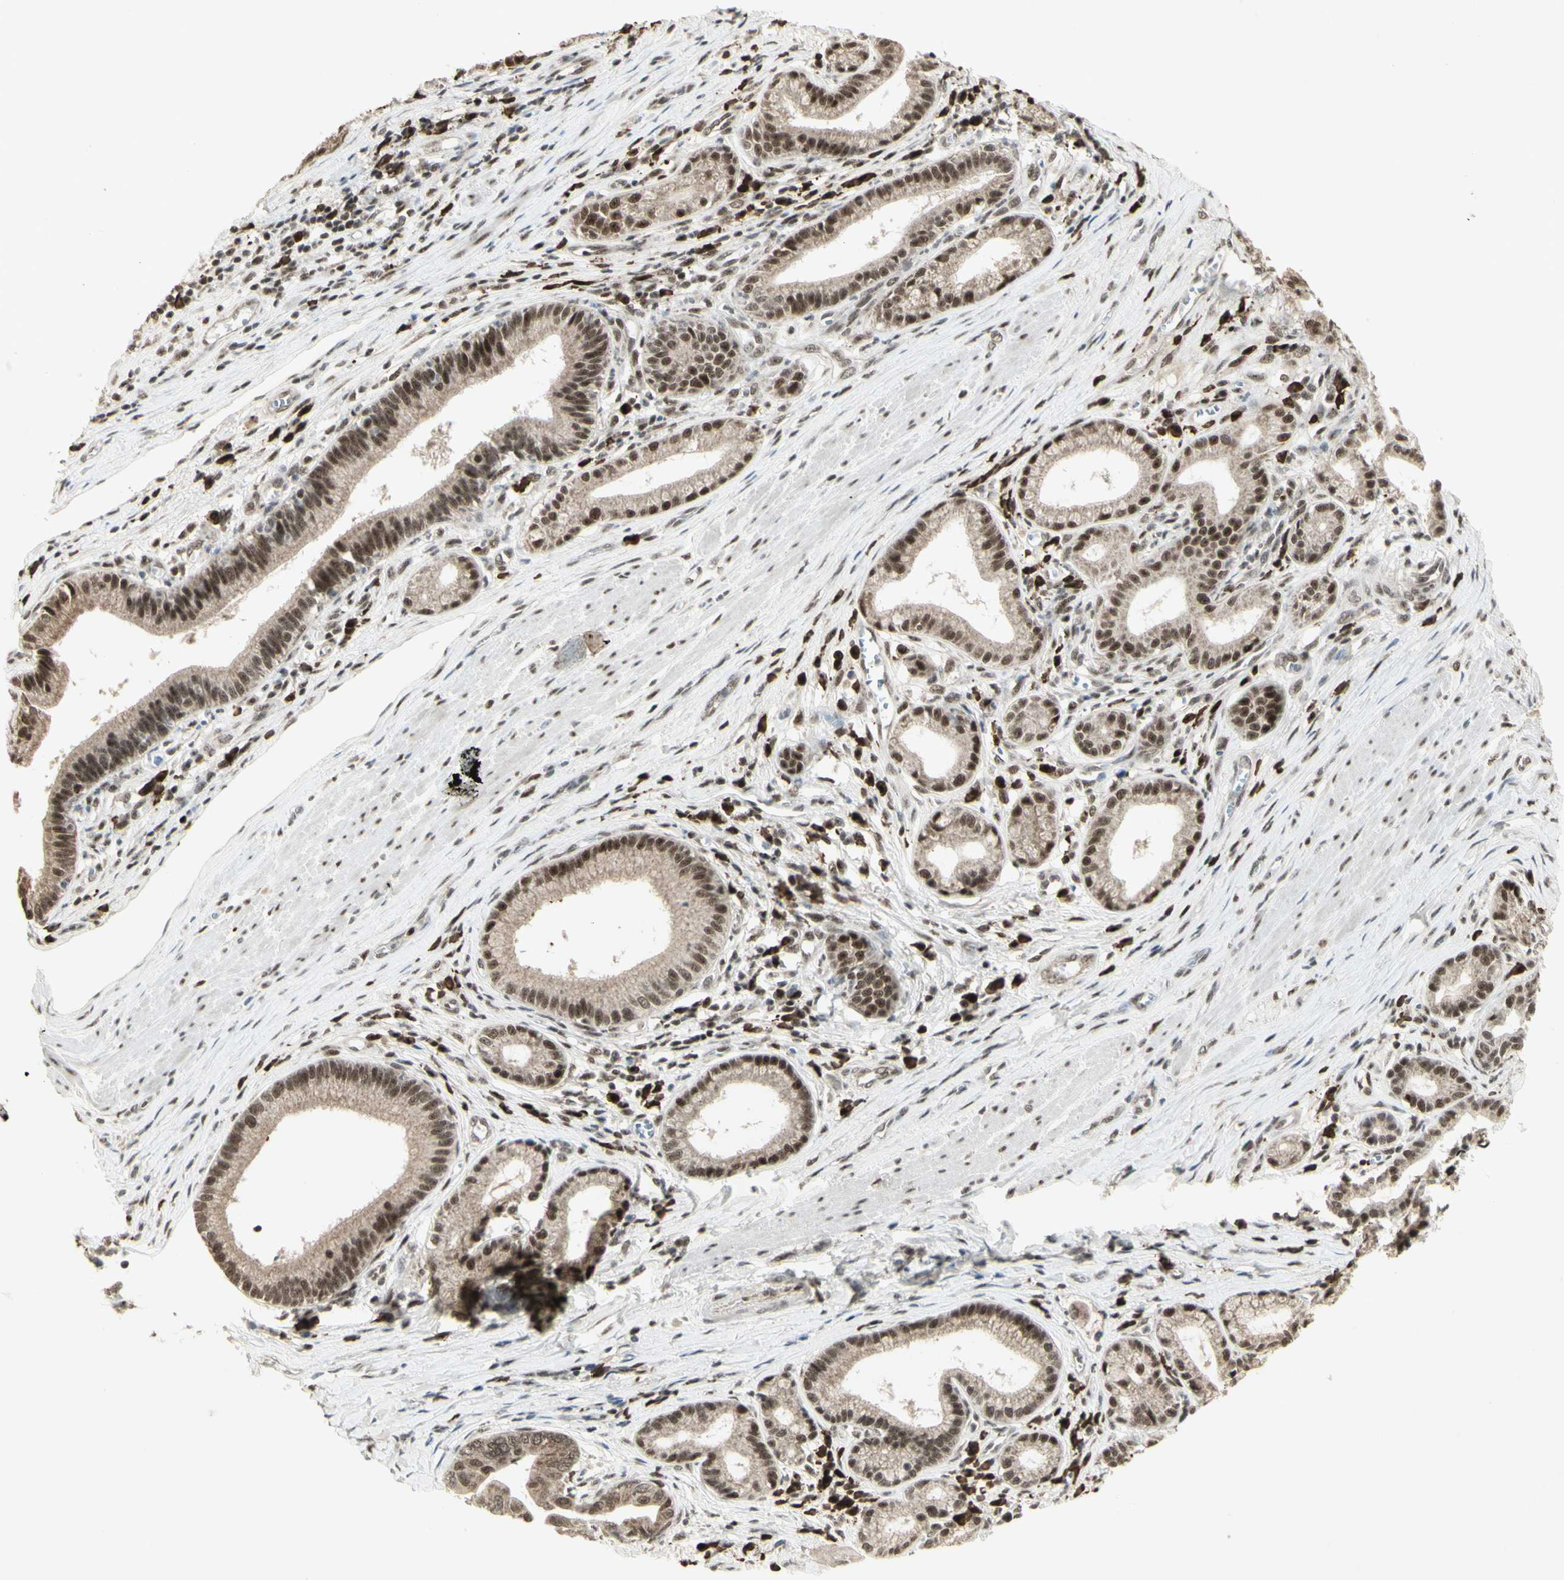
{"staining": {"intensity": "strong", "quantity": "25%-75%", "location": "nuclear"}, "tissue": "pancreatic cancer", "cell_type": "Tumor cells", "image_type": "cancer", "snomed": [{"axis": "morphology", "description": "Adenocarcinoma, NOS"}, {"axis": "topography", "description": "Pancreas"}], "caption": "A high-resolution micrograph shows IHC staining of adenocarcinoma (pancreatic), which reveals strong nuclear expression in approximately 25%-75% of tumor cells.", "gene": "CCNT1", "patient": {"sex": "female", "age": 75}}